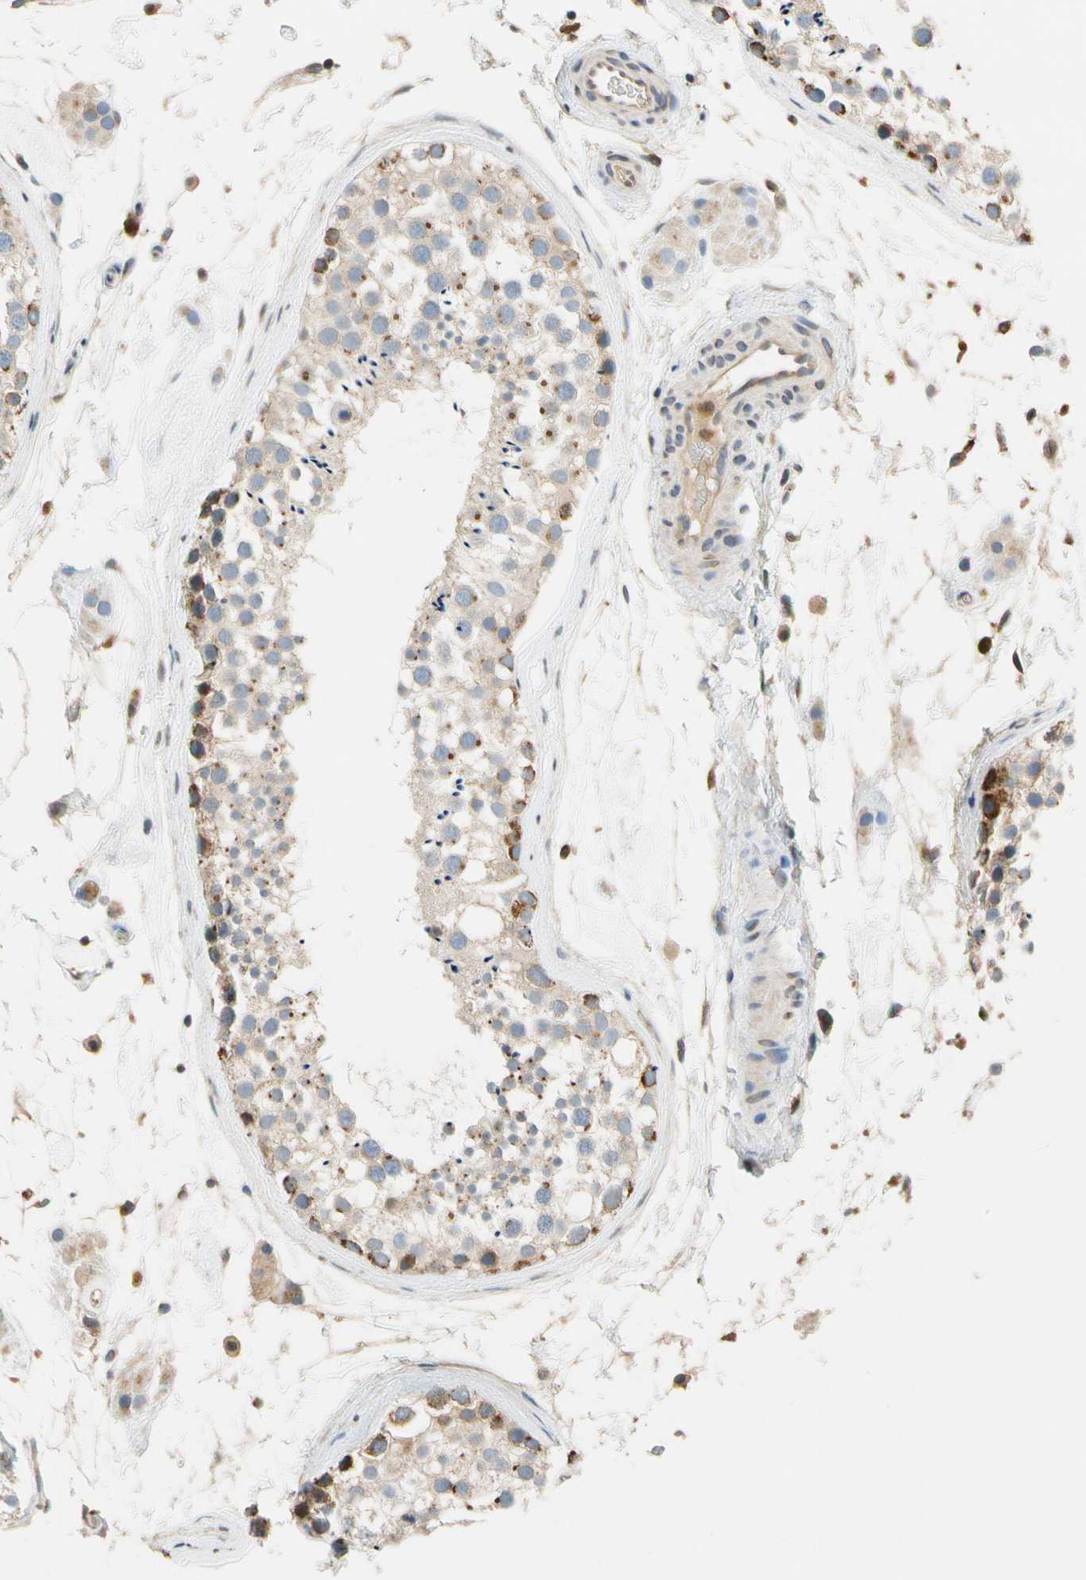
{"staining": {"intensity": "moderate", "quantity": "25%-75%", "location": "cytoplasmic/membranous"}, "tissue": "testis", "cell_type": "Cells in seminiferous ducts", "image_type": "normal", "snomed": [{"axis": "morphology", "description": "Normal tissue, NOS"}, {"axis": "topography", "description": "Testis"}], "caption": "Immunohistochemical staining of unremarkable human testis reveals 25%-75% levels of moderate cytoplasmic/membranous protein staining in about 25%-75% of cells in seminiferous ducts. (Brightfield microscopy of DAB IHC at high magnification).", "gene": "GPSM2", "patient": {"sex": "male", "age": 46}}